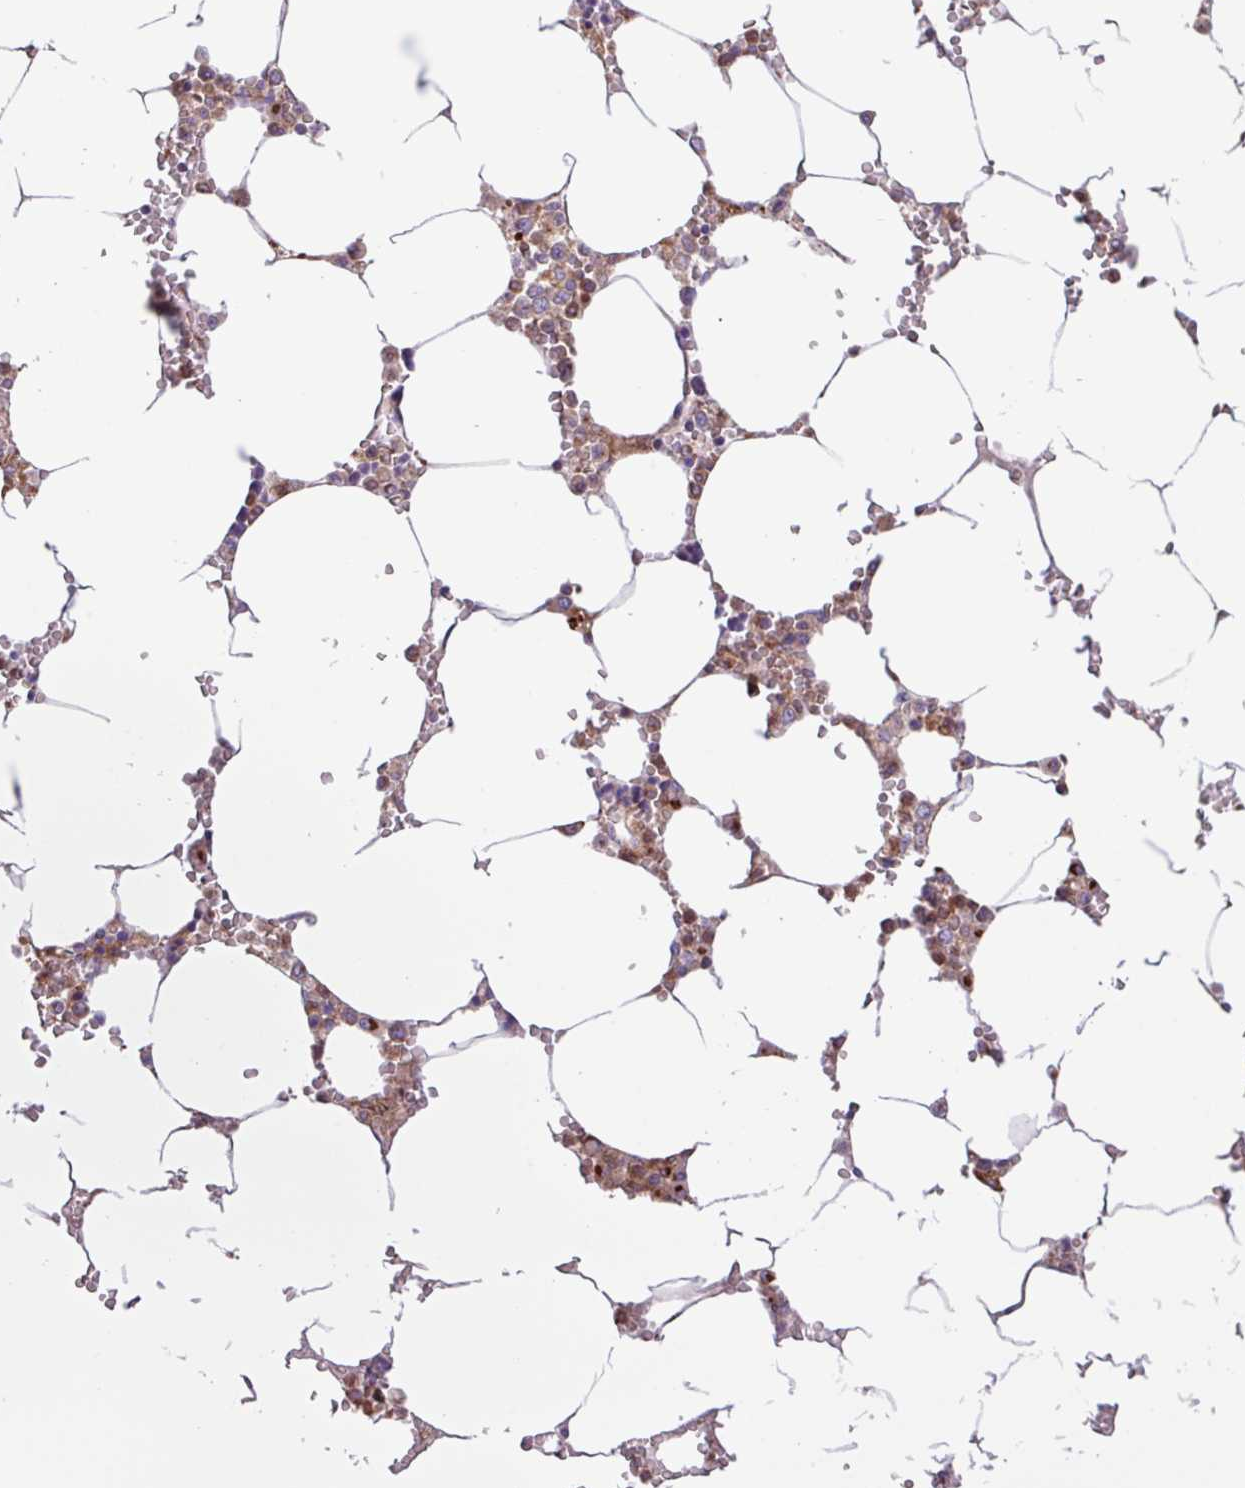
{"staining": {"intensity": "moderate", "quantity": "25%-75%", "location": "cytoplasmic/membranous"}, "tissue": "bone marrow", "cell_type": "Hematopoietic cells", "image_type": "normal", "snomed": [{"axis": "morphology", "description": "Normal tissue, NOS"}, {"axis": "topography", "description": "Bone marrow"}], "caption": "Moderate cytoplasmic/membranous staining for a protein is present in about 25%-75% of hematopoietic cells of unremarkable bone marrow using IHC.", "gene": "RAB19", "patient": {"sex": "male", "age": 70}}